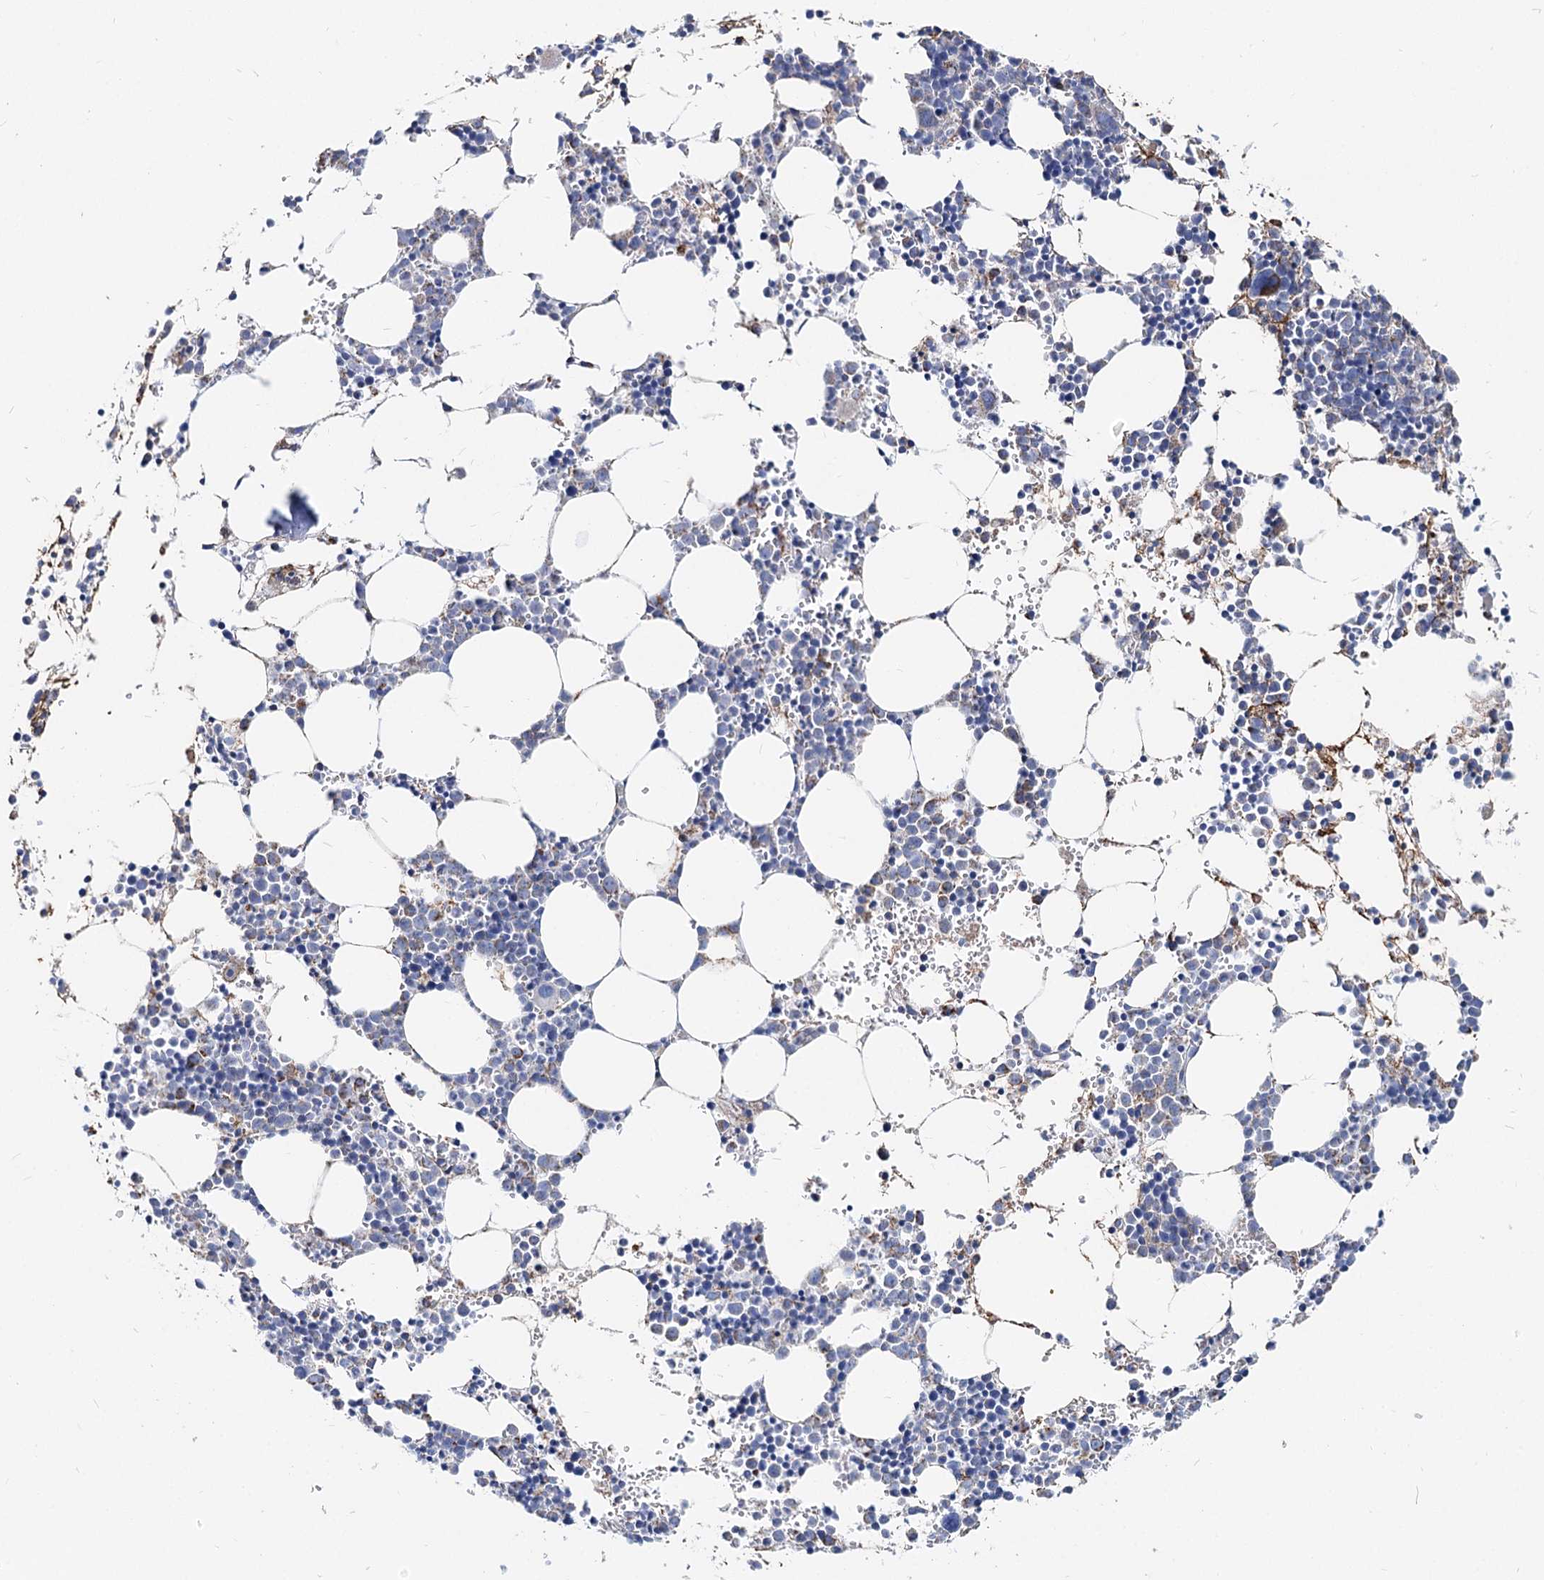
{"staining": {"intensity": "moderate", "quantity": "<25%", "location": "cytoplasmic/membranous"}, "tissue": "bone marrow", "cell_type": "Hematopoietic cells", "image_type": "normal", "snomed": [{"axis": "morphology", "description": "Normal tissue, NOS"}, {"axis": "topography", "description": "Bone marrow"}], "caption": "Normal bone marrow reveals moderate cytoplasmic/membranous positivity in about <25% of hematopoietic cells (Stains: DAB (3,3'-diaminobenzidine) in brown, nuclei in blue, Microscopy: brightfield microscopy at high magnification)..", "gene": "MCCC2", "patient": {"sex": "female", "age": 89}}